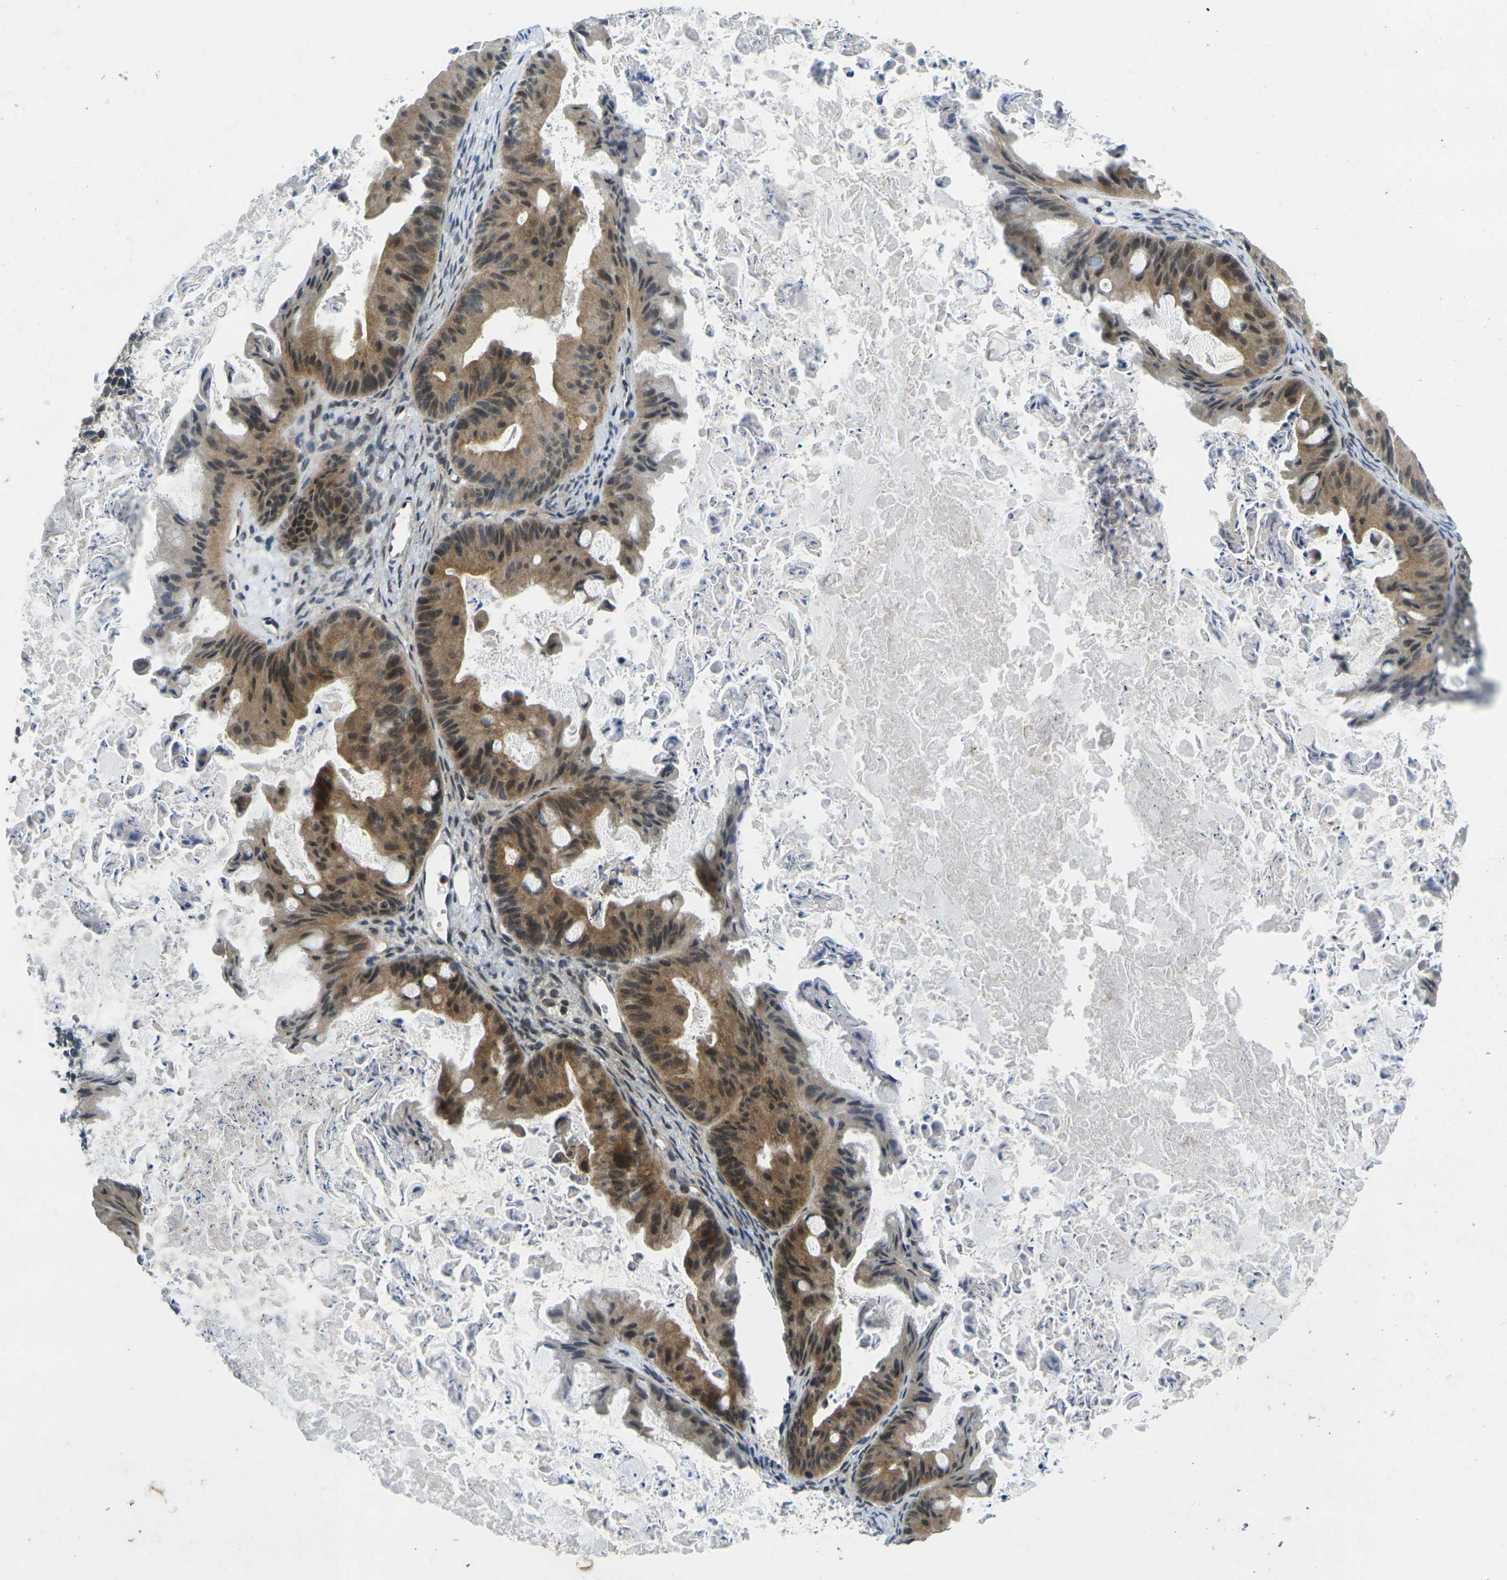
{"staining": {"intensity": "moderate", "quantity": ">75%", "location": "cytoplasmic/membranous,nuclear"}, "tissue": "ovarian cancer", "cell_type": "Tumor cells", "image_type": "cancer", "snomed": [{"axis": "morphology", "description": "Cystadenocarcinoma, mucinous, NOS"}, {"axis": "topography", "description": "Ovary"}], "caption": "Immunohistochemical staining of ovarian cancer (mucinous cystadenocarcinoma) reveals medium levels of moderate cytoplasmic/membranous and nuclear staining in approximately >75% of tumor cells.", "gene": "KCTD10", "patient": {"sex": "female", "age": 37}}